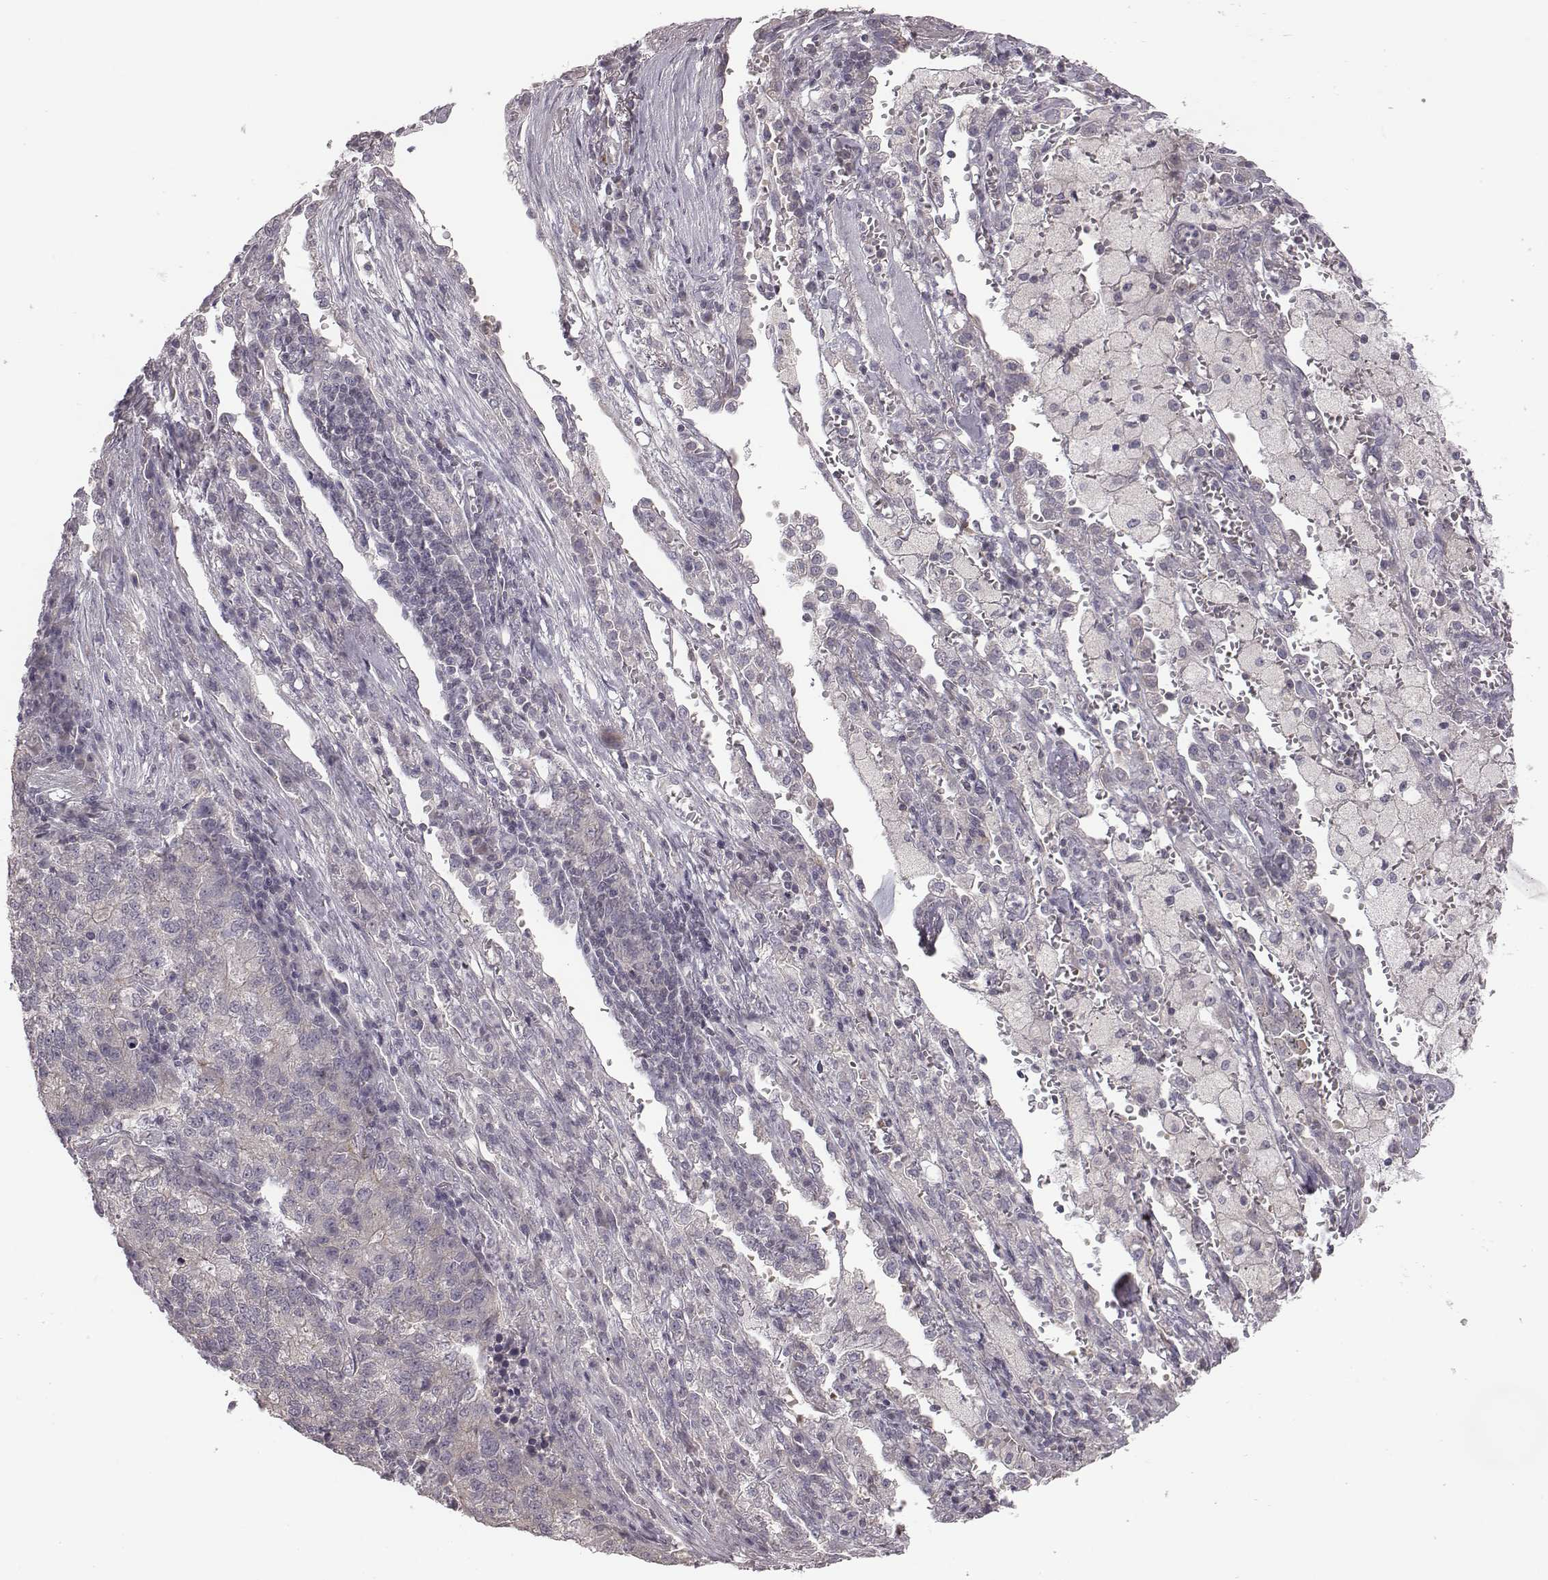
{"staining": {"intensity": "negative", "quantity": "none", "location": "none"}, "tissue": "lung cancer", "cell_type": "Tumor cells", "image_type": "cancer", "snomed": [{"axis": "morphology", "description": "Adenocarcinoma, NOS"}, {"axis": "topography", "description": "Lung"}], "caption": "Protein analysis of lung cancer (adenocarcinoma) shows no significant staining in tumor cells.", "gene": "BICDL1", "patient": {"sex": "male", "age": 57}}